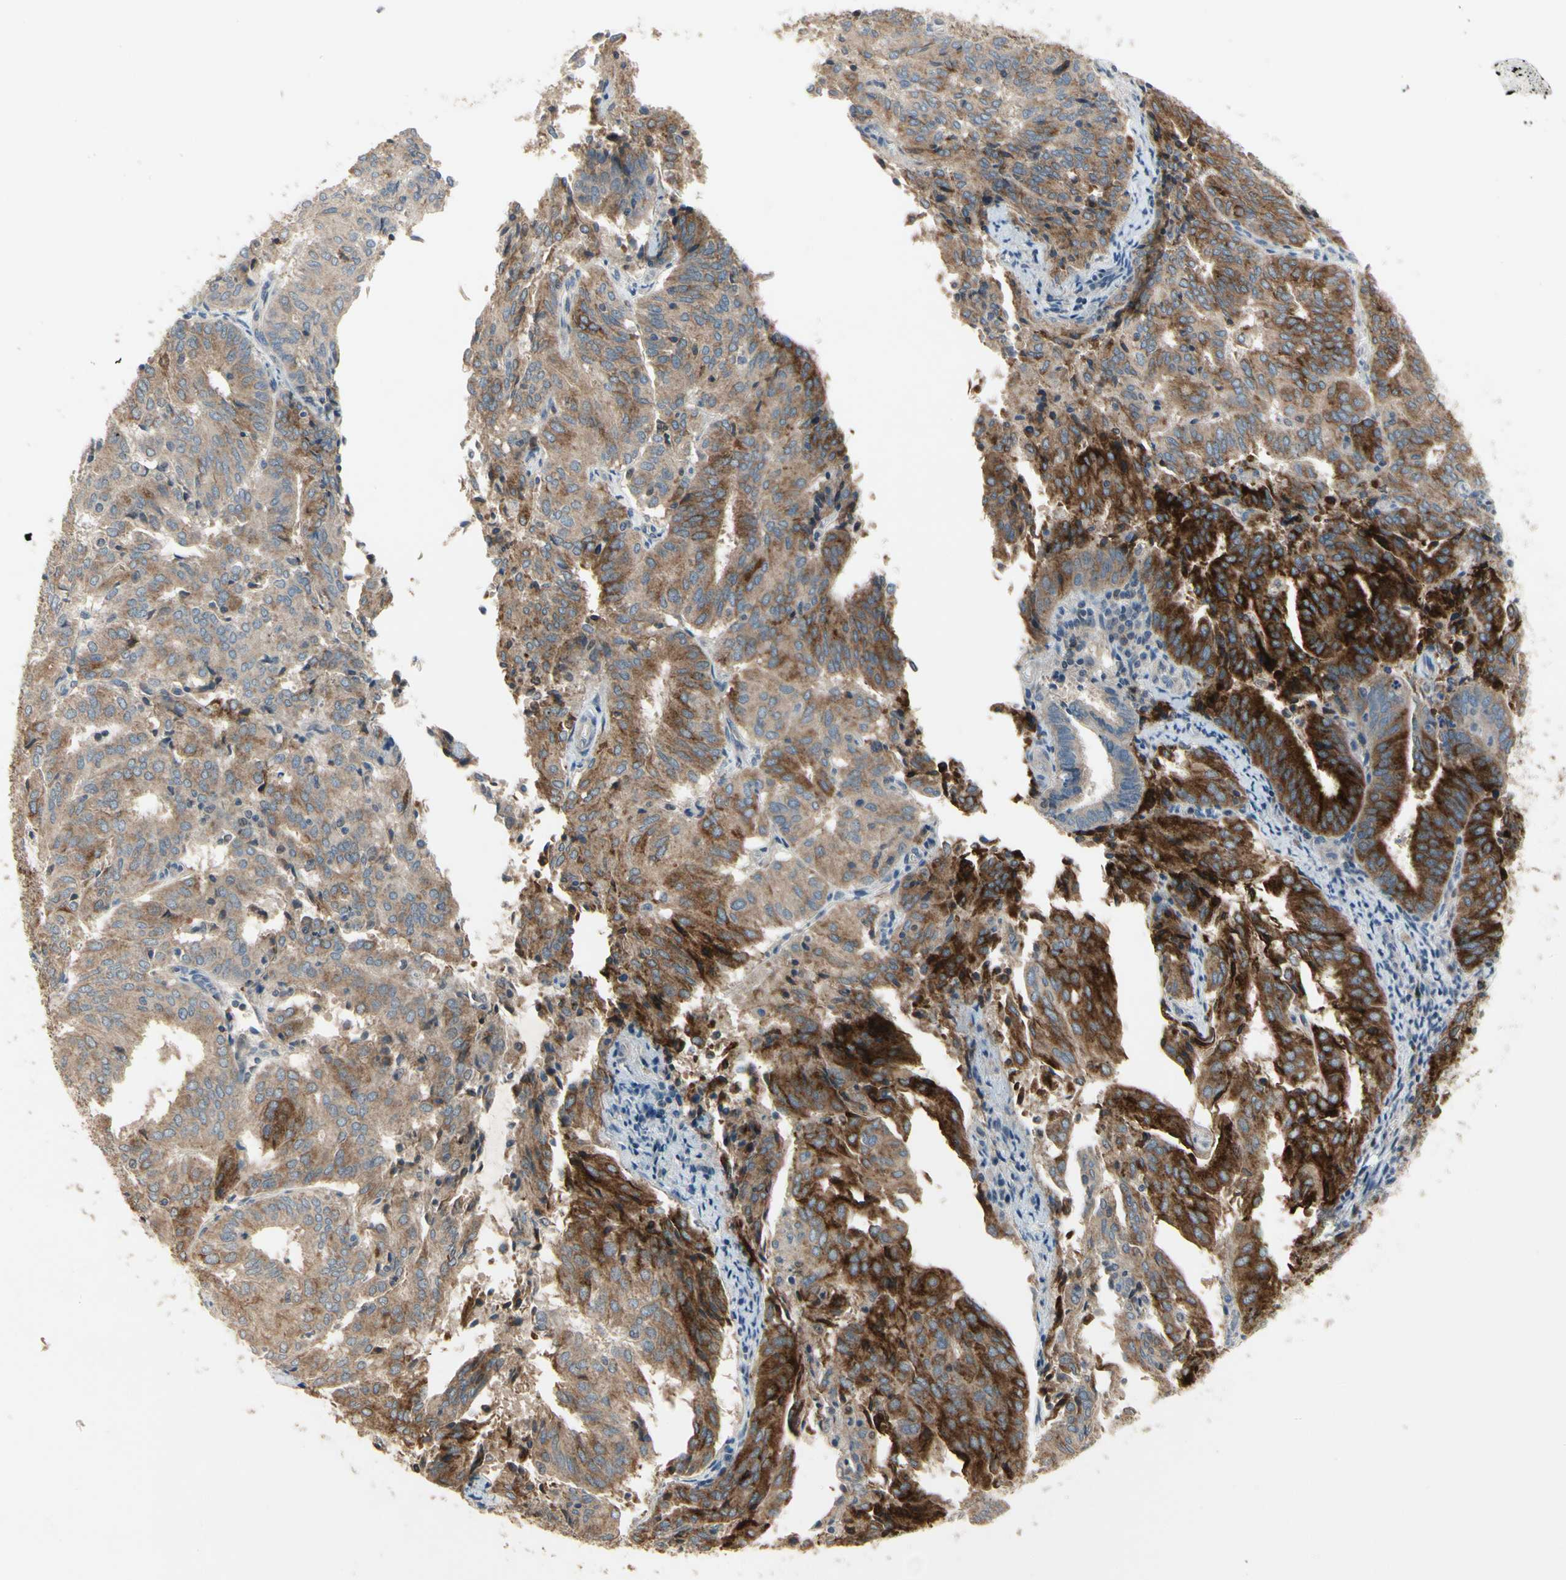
{"staining": {"intensity": "strong", "quantity": "25%-75%", "location": "cytoplasmic/membranous"}, "tissue": "endometrial cancer", "cell_type": "Tumor cells", "image_type": "cancer", "snomed": [{"axis": "morphology", "description": "Adenocarcinoma, NOS"}, {"axis": "topography", "description": "Uterus"}], "caption": "Immunohistochemistry of human adenocarcinoma (endometrial) demonstrates high levels of strong cytoplasmic/membranous staining in approximately 25%-75% of tumor cells.", "gene": "CGREF1", "patient": {"sex": "female", "age": 60}}